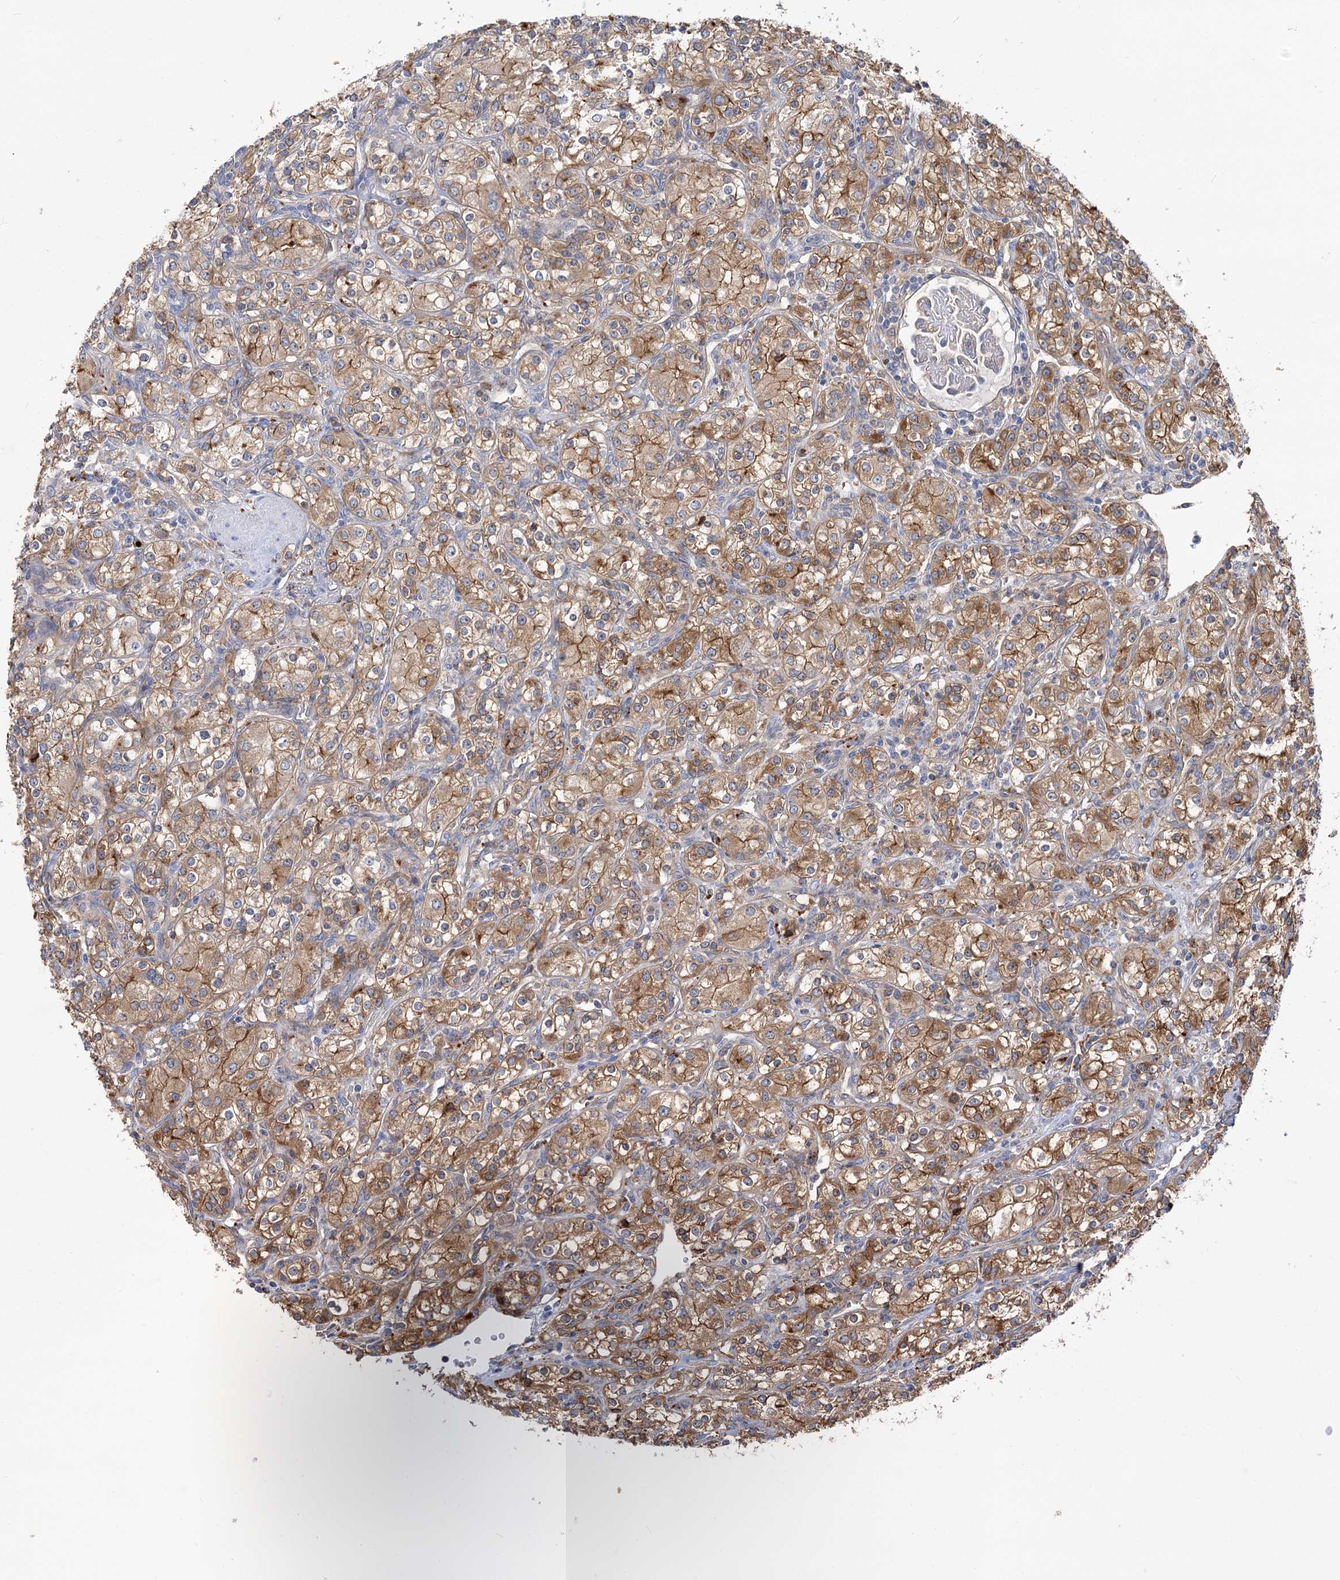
{"staining": {"intensity": "moderate", "quantity": ">75%", "location": "cytoplasmic/membranous"}, "tissue": "renal cancer", "cell_type": "Tumor cells", "image_type": "cancer", "snomed": [{"axis": "morphology", "description": "Adenocarcinoma, NOS"}, {"axis": "topography", "description": "Kidney"}], "caption": "Protein analysis of renal cancer (adenocarcinoma) tissue exhibits moderate cytoplasmic/membranous expression in about >75% of tumor cells.", "gene": "GUSB", "patient": {"sex": "male", "age": 77}}